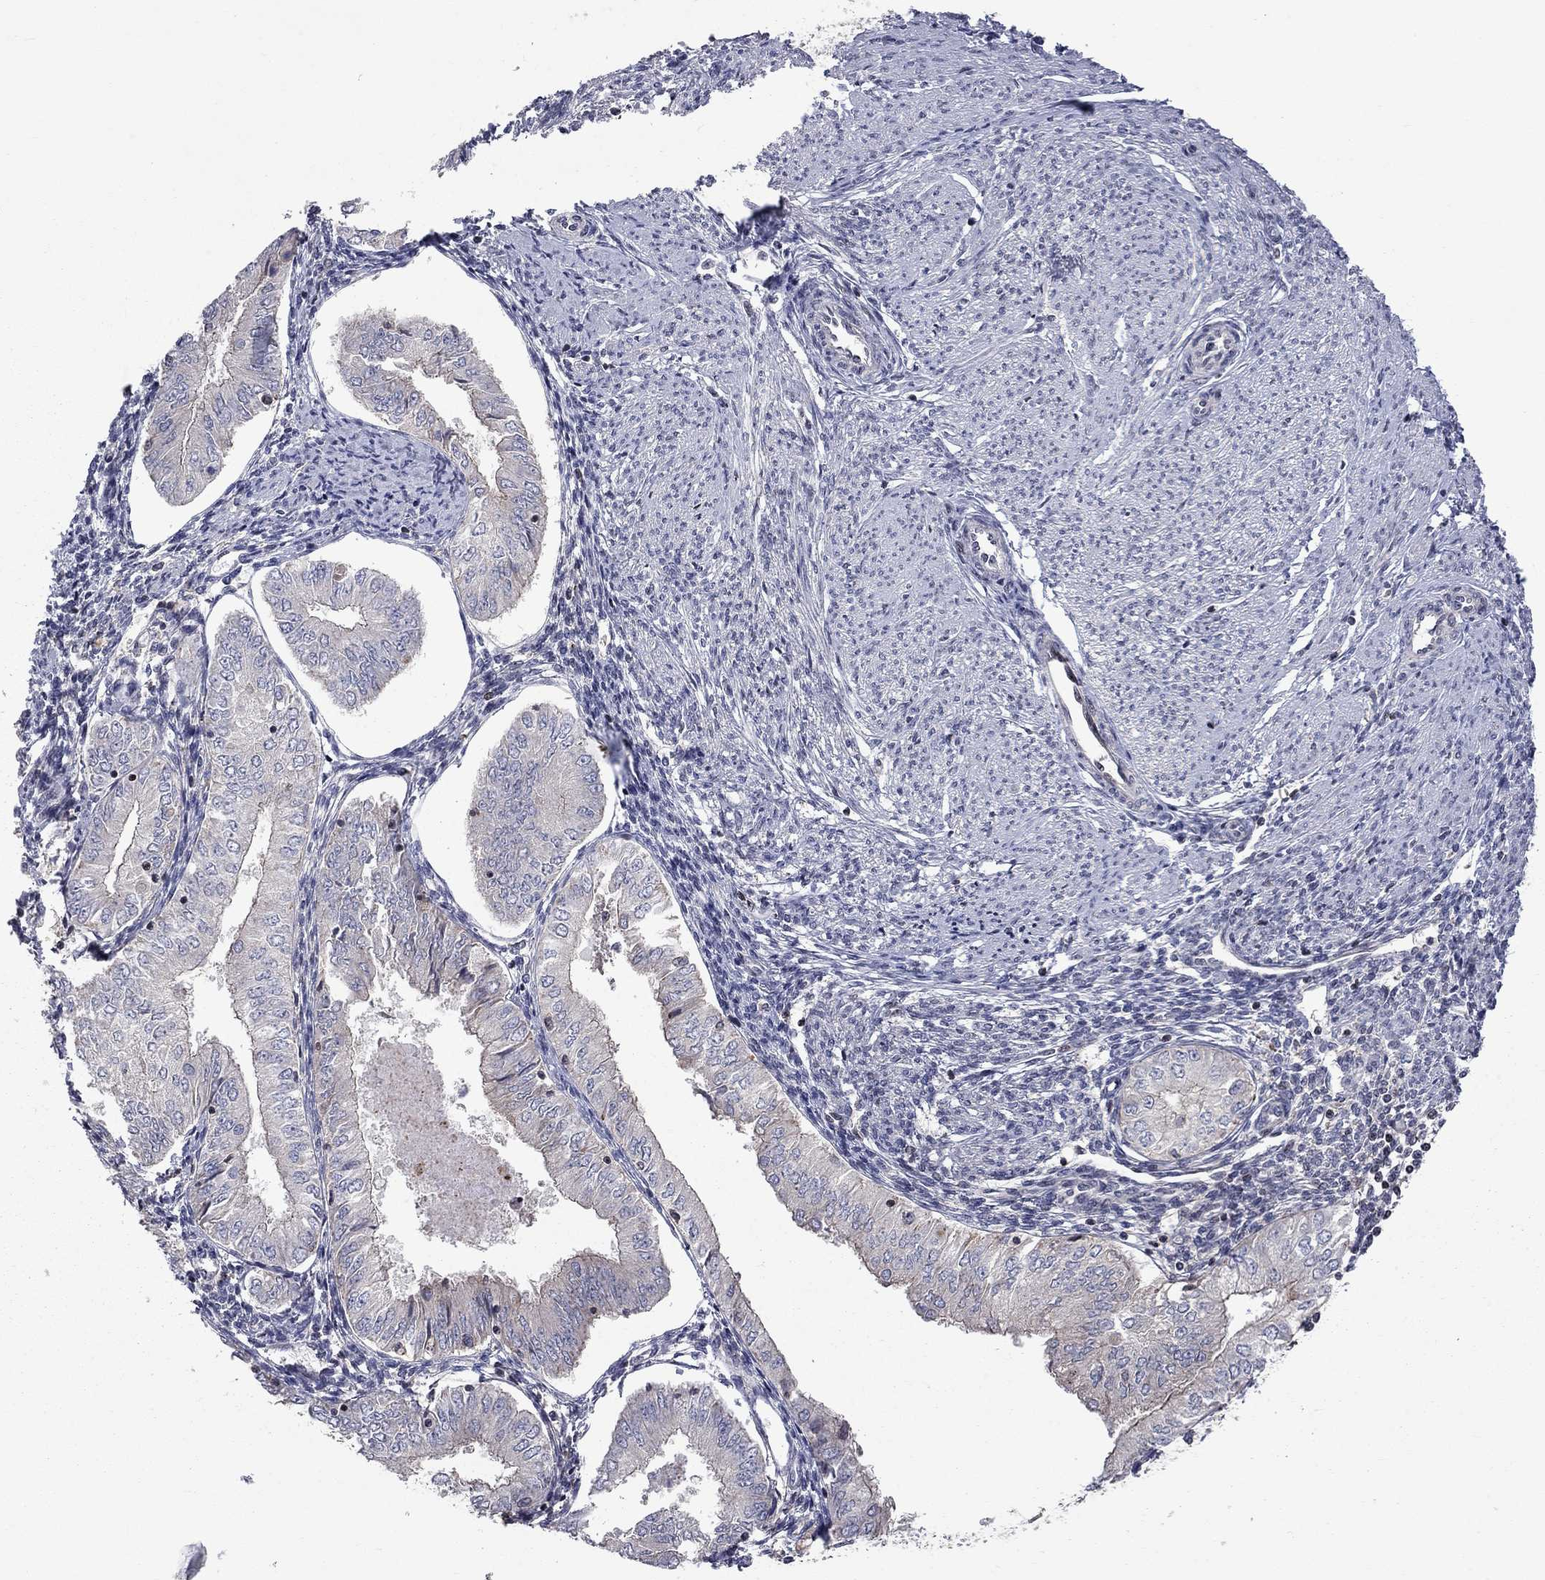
{"staining": {"intensity": "negative", "quantity": "none", "location": "none"}, "tissue": "endometrial cancer", "cell_type": "Tumor cells", "image_type": "cancer", "snomed": [{"axis": "morphology", "description": "Adenocarcinoma, NOS"}, {"axis": "topography", "description": "Endometrium"}], "caption": "Immunohistochemical staining of human adenocarcinoma (endometrial) displays no significant positivity in tumor cells.", "gene": "ERN2", "patient": {"sex": "female", "age": 53}}